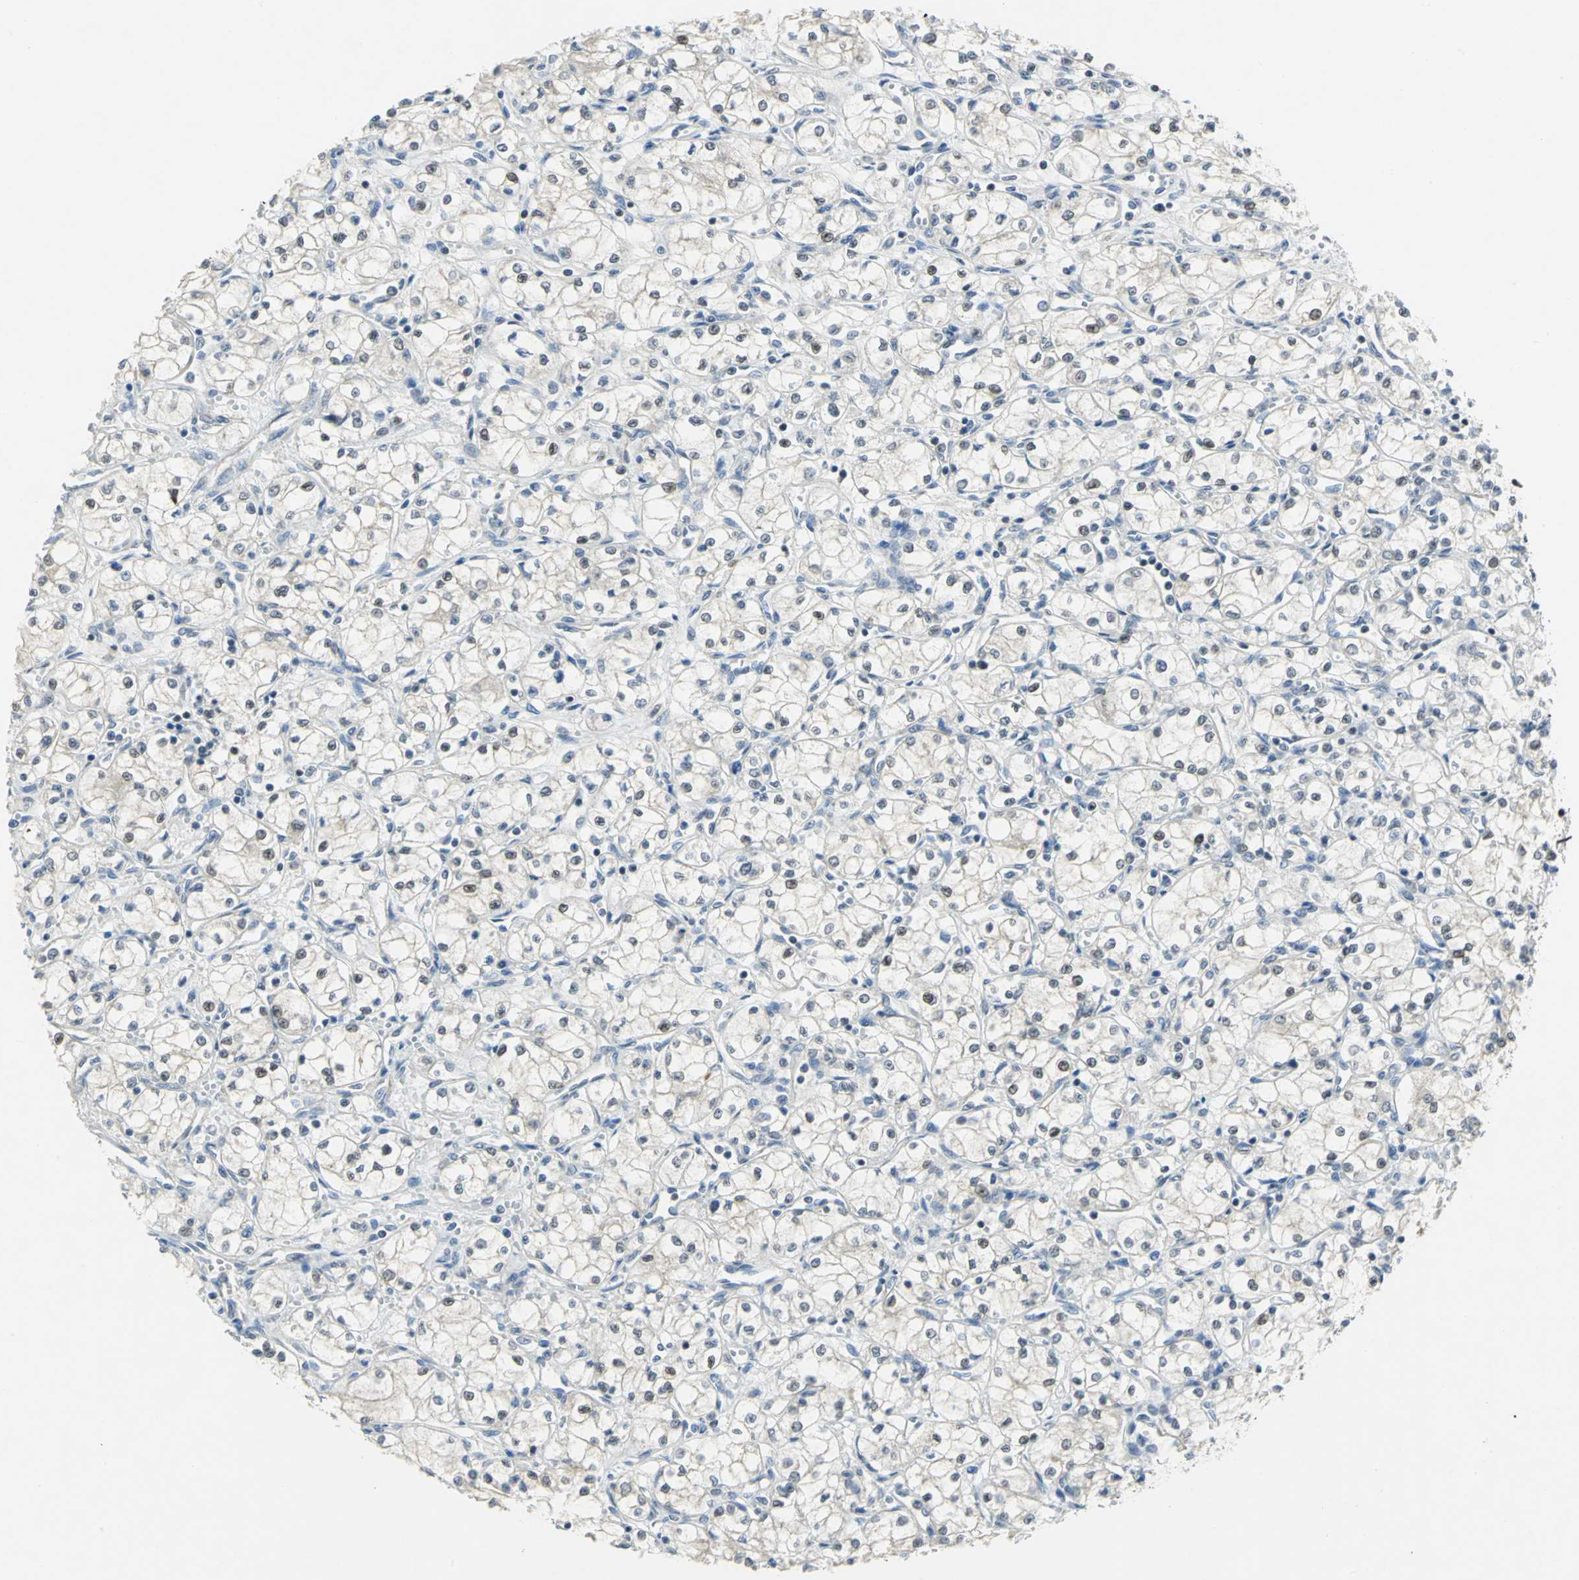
{"staining": {"intensity": "negative", "quantity": "none", "location": "none"}, "tissue": "renal cancer", "cell_type": "Tumor cells", "image_type": "cancer", "snomed": [{"axis": "morphology", "description": "Normal tissue, NOS"}, {"axis": "morphology", "description": "Adenocarcinoma, NOS"}, {"axis": "topography", "description": "Kidney"}], "caption": "The IHC image has no significant expression in tumor cells of renal cancer tissue.", "gene": "PPIA", "patient": {"sex": "male", "age": 59}}